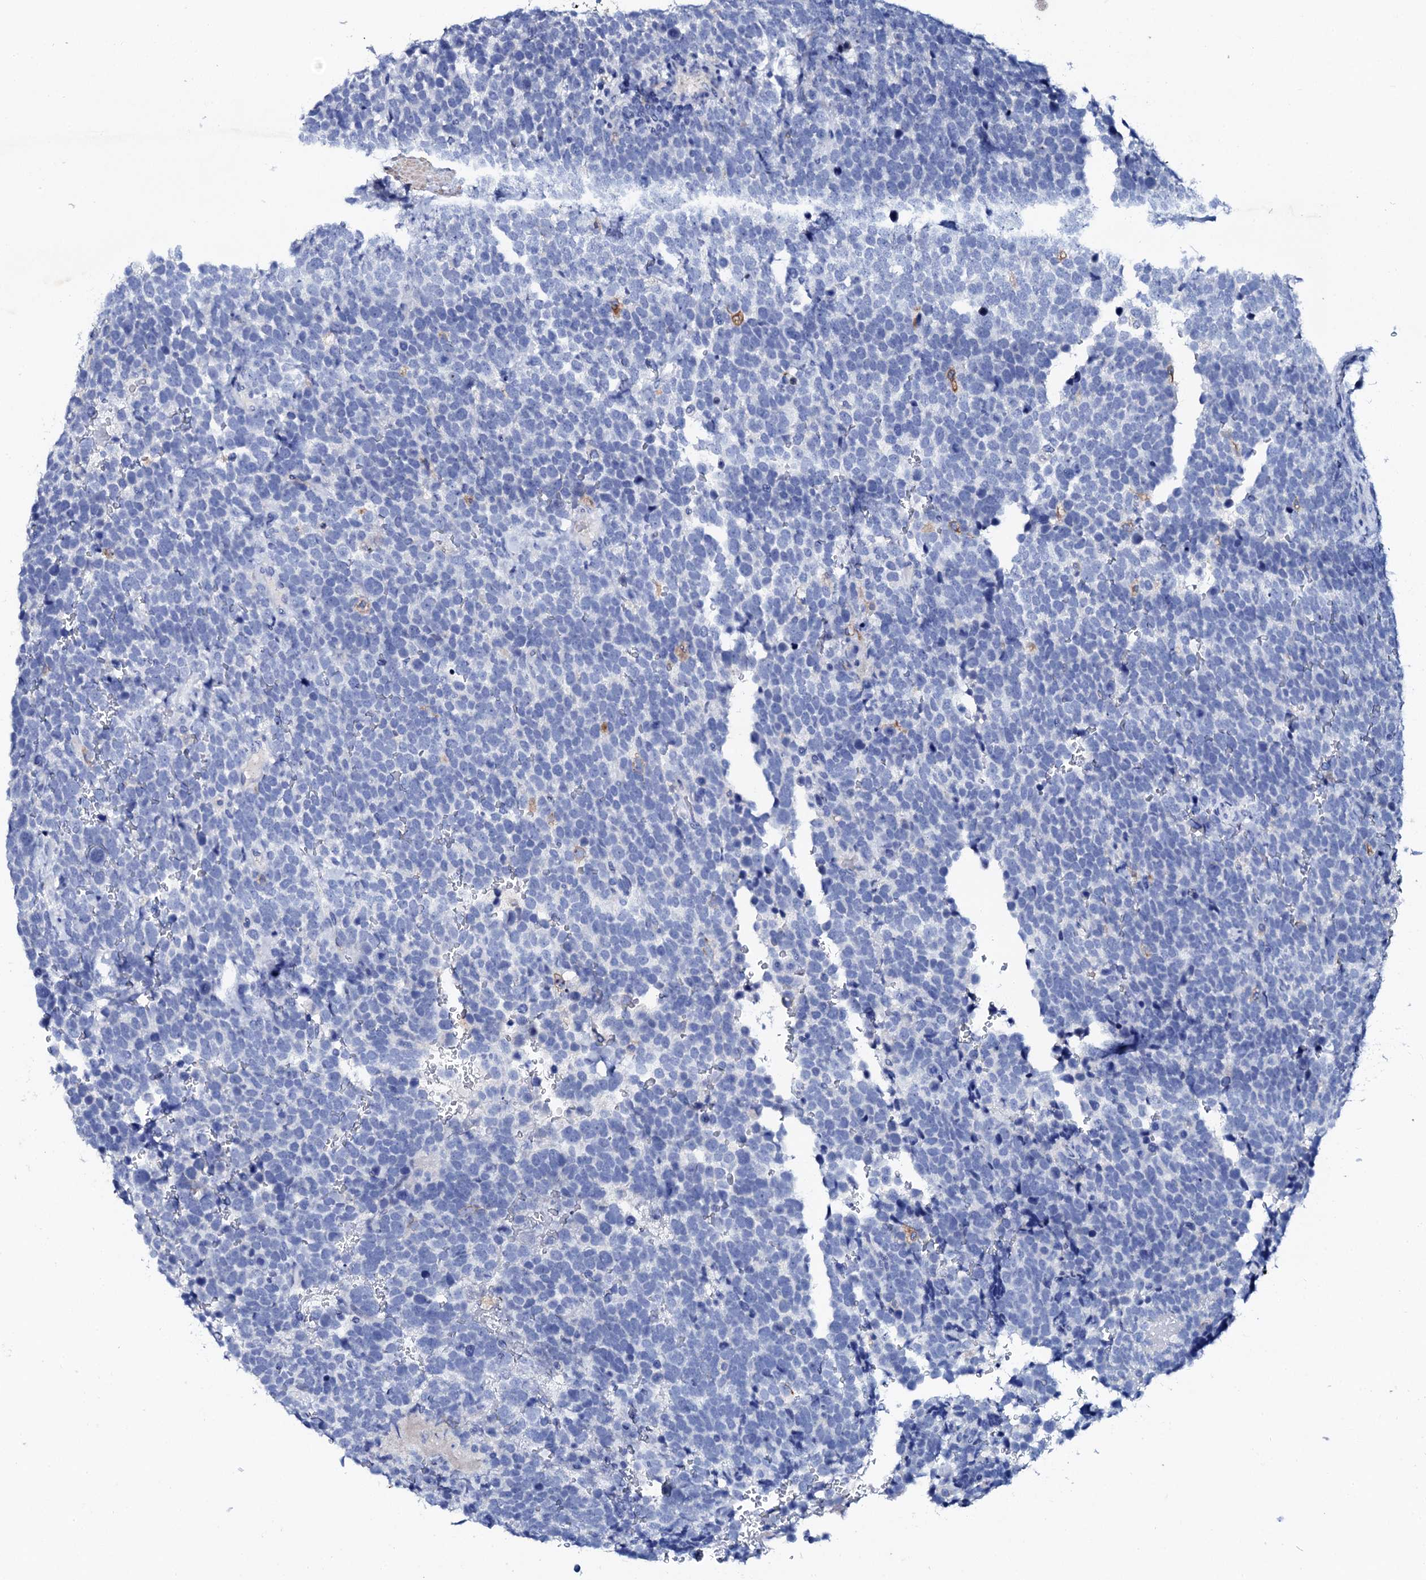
{"staining": {"intensity": "negative", "quantity": "none", "location": "none"}, "tissue": "urothelial cancer", "cell_type": "Tumor cells", "image_type": "cancer", "snomed": [{"axis": "morphology", "description": "Urothelial carcinoma, High grade"}, {"axis": "topography", "description": "Urinary bladder"}], "caption": "Immunohistochemistry of human urothelial carcinoma (high-grade) displays no staining in tumor cells.", "gene": "GLB1L3", "patient": {"sex": "female", "age": 82}}